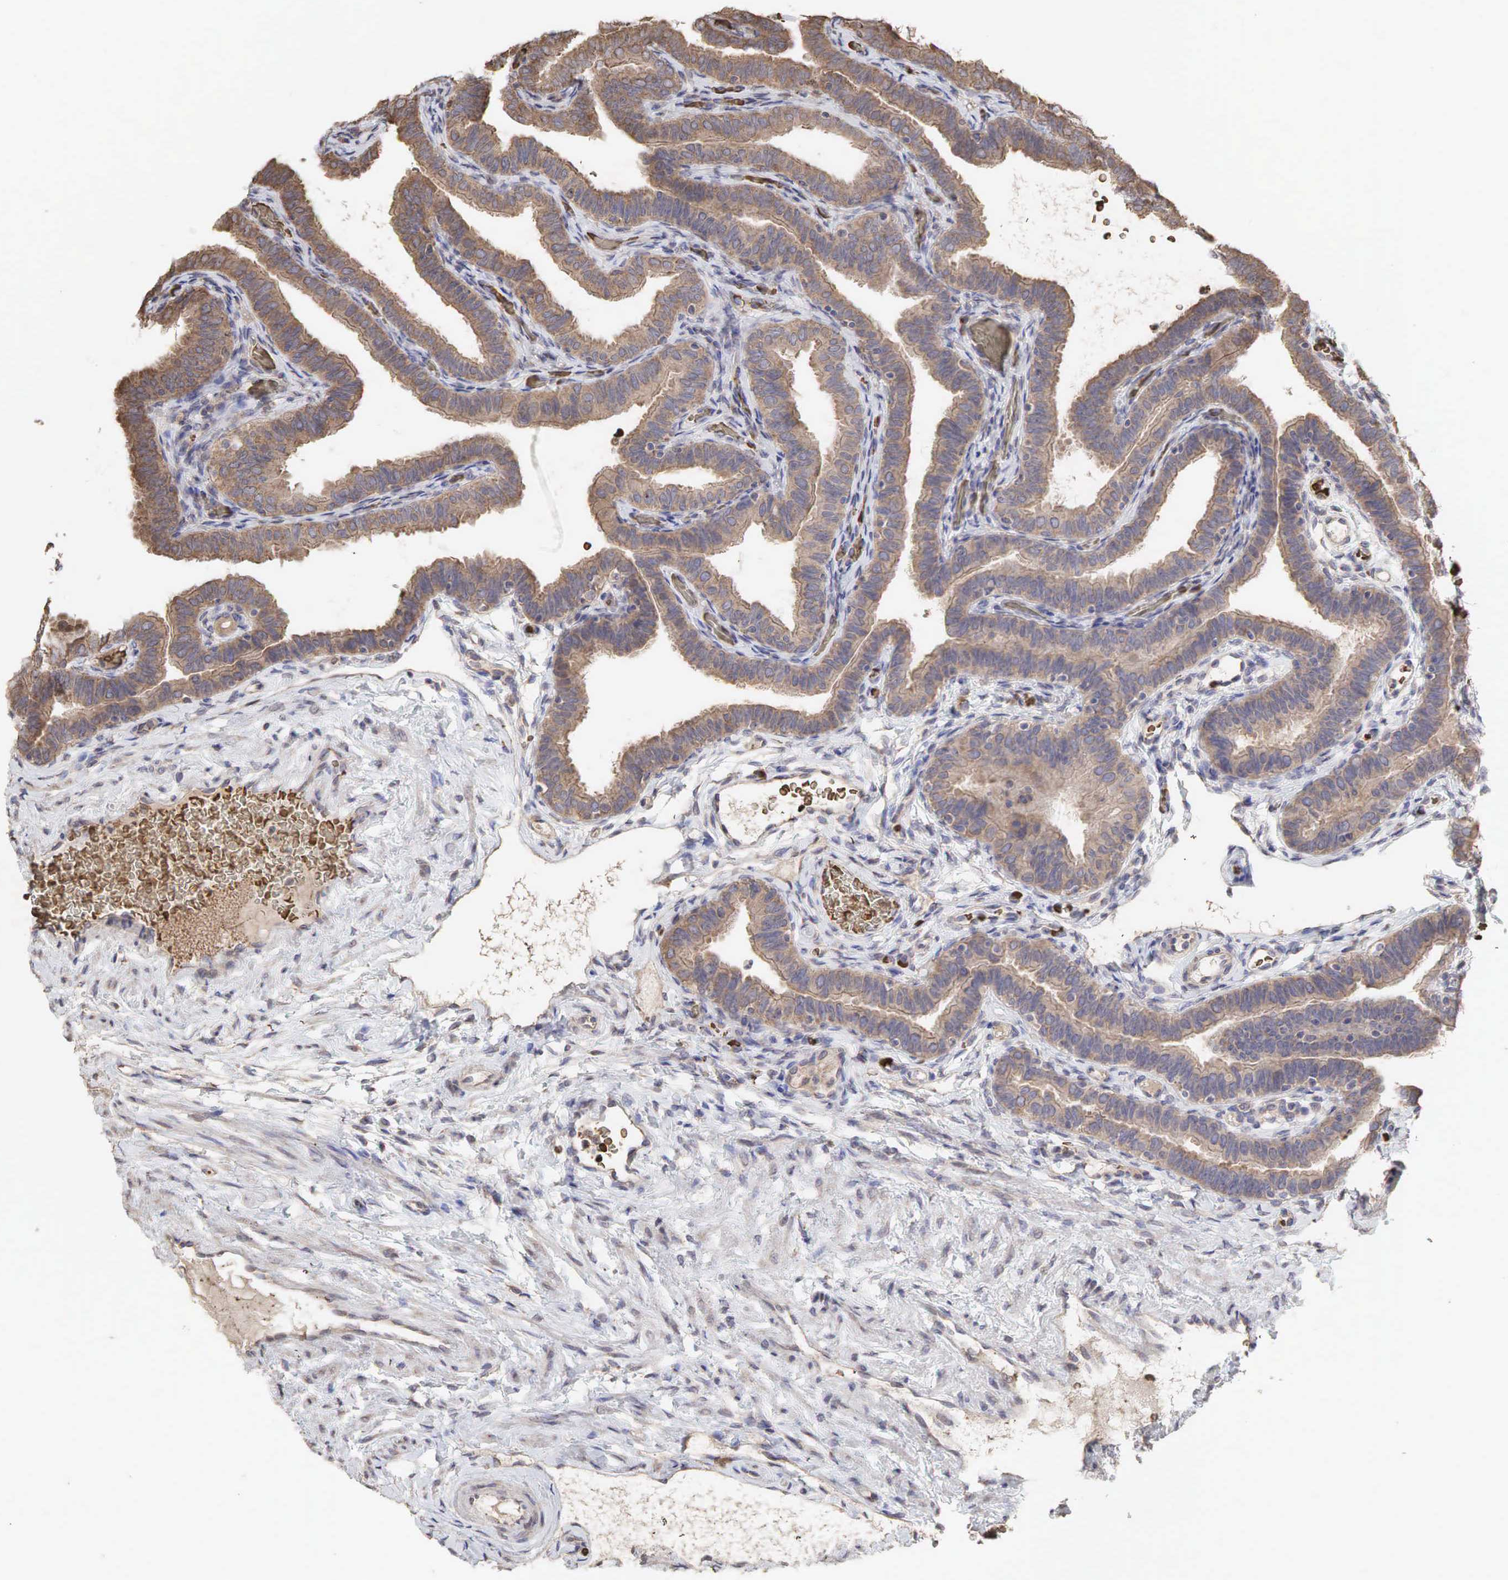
{"staining": {"intensity": "moderate", "quantity": ">75%", "location": "cytoplasmic/membranous"}, "tissue": "fallopian tube", "cell_type": "Glandular cells", "image_type": "normal", "snomed": [{"axis": "morphology", "description": "Normal tissue, NOS"}, {"axis": "topography", "description": "Vagina"}, {"axis": "topography", "description": "Fallopian tube"}], "caption": "Protein expression analysis of normal human fallopian tube reveals moderate cytoplasmic/membranous staining in approximately >75% of glandular cells.", "gene": "PABPC5", "patient": {"sex": "female", "age": 38}}